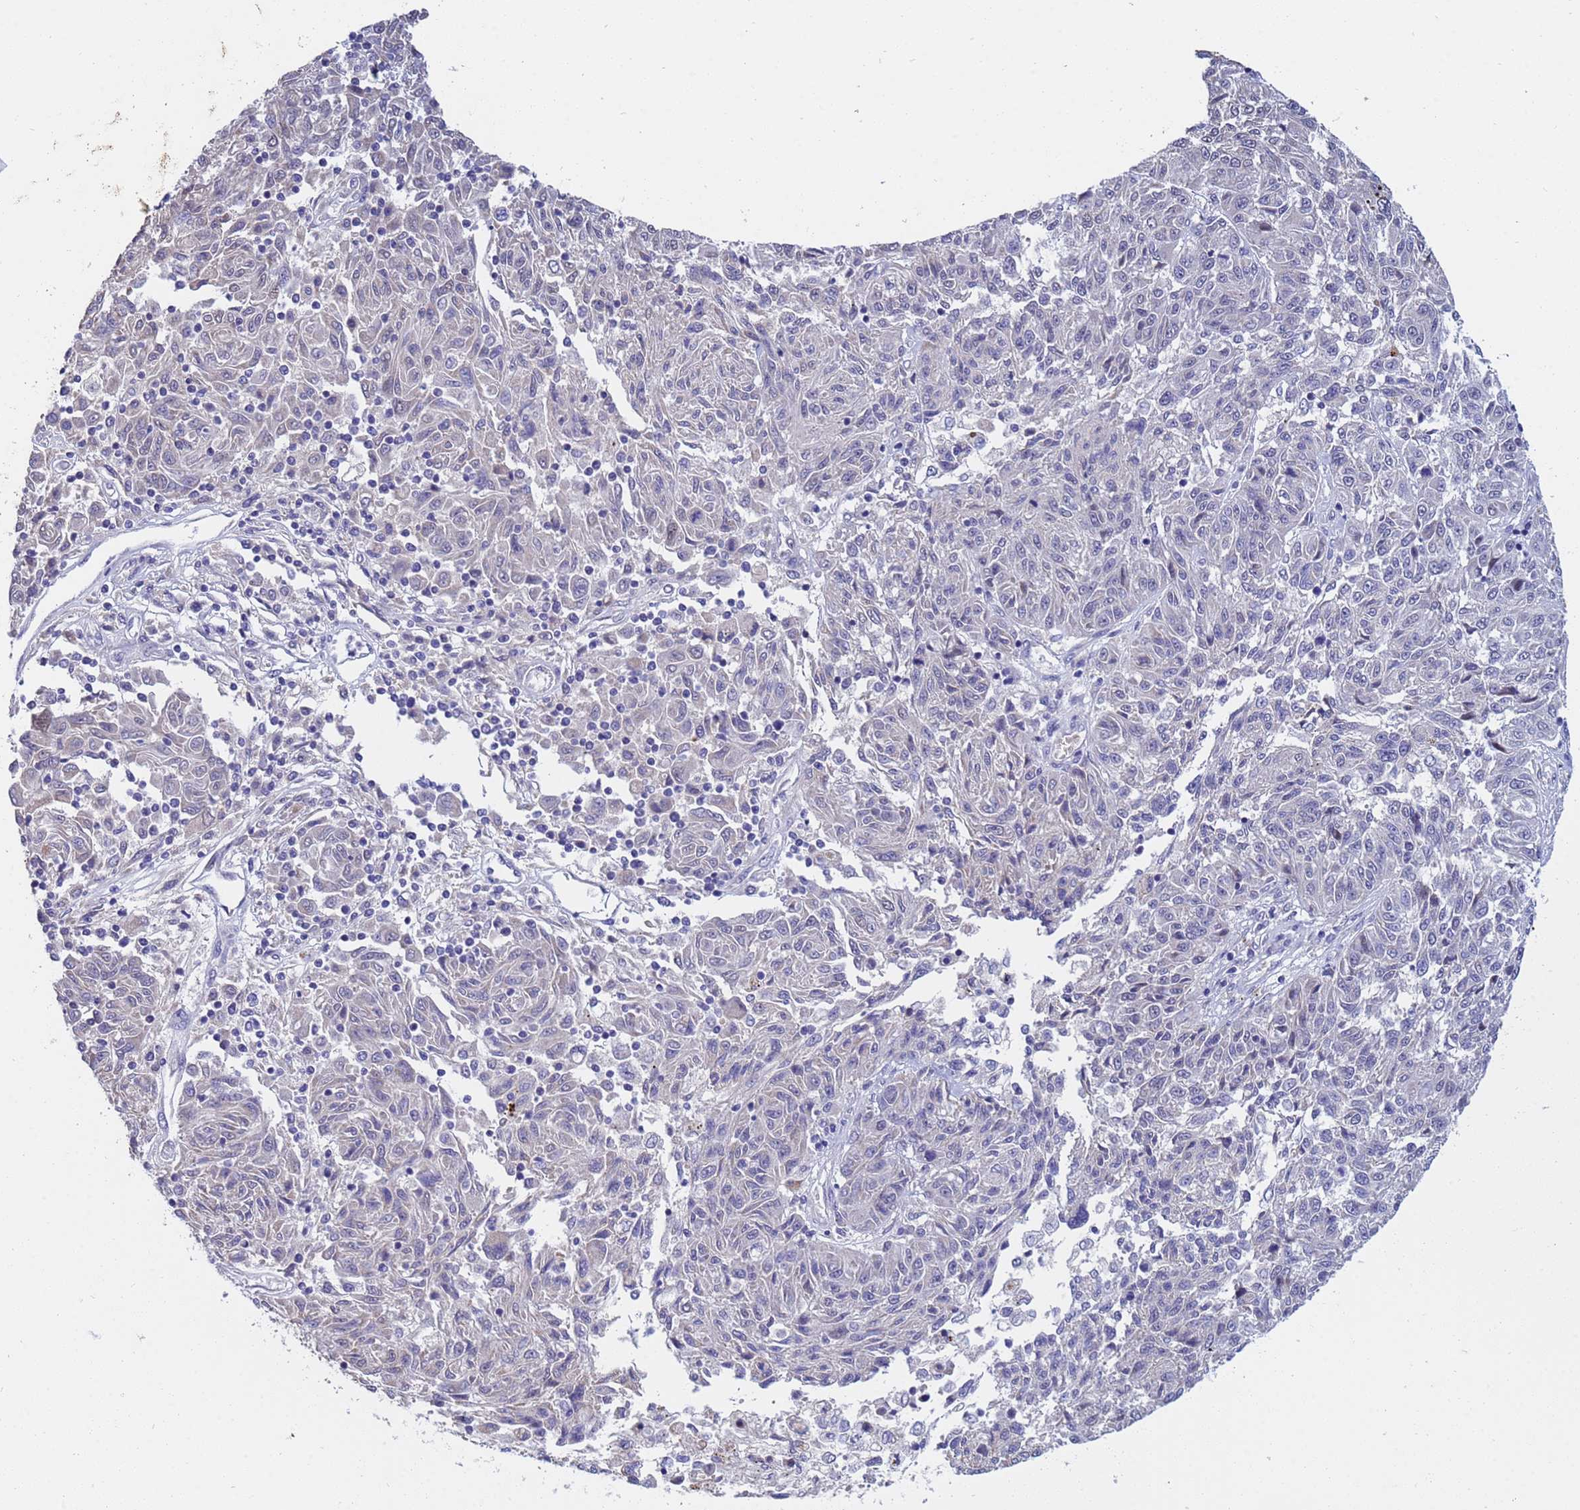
{"staining": {"intensity": "negative", "quantity": "none", "location": "none"}, "tissue": "melanoma", "cell_type": "Tumor cells", "image_type": "cancer", "snomed": [{"axis": "morphology", "description": "Malignant melanoma, NOS"}, {"axis": "topography", "description": "Skin"}], "caption": "The photomicrograph demonstrates no significant positivity in tumor cells of malignant melanoma.", "gene": "IHO1", "patient": {"sex": "male", "age": 53}}